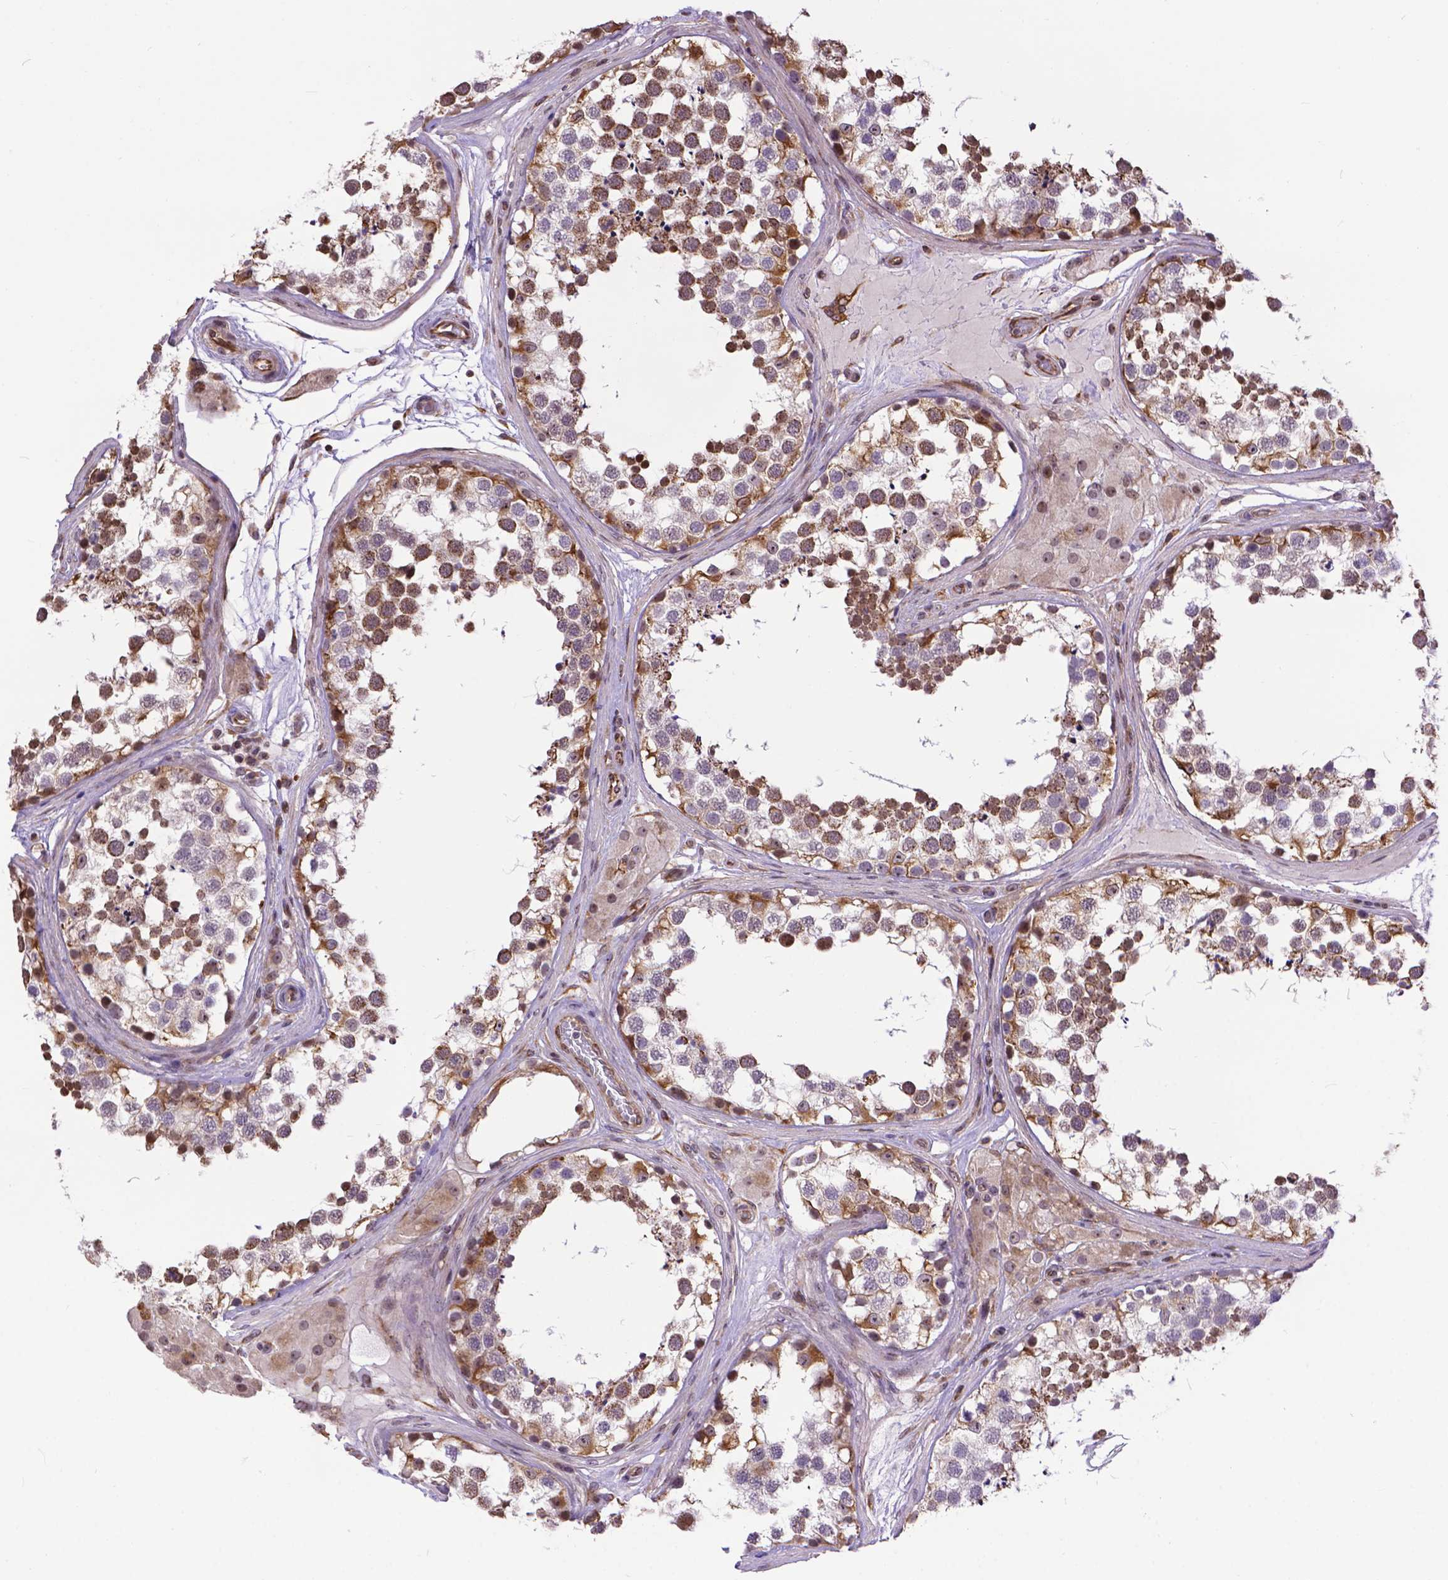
{"staining": {"intensity": "moderate", "quantity": "25%-75%", "location": "cytoplasmic/membranous"}, "tissue": "testis", "cell_type": "Cells in seminiferous ducts", "image_type": "normal", "snomed": [{"axis": "morphology", "description": "Normal tissue, NOS"}, {"axis": "morphology", "description": "Seminoma, NOS"}, {"axis": "topography", "description": "Testis"}], "caption": "Brown immunohistochemical staining in normal testis displays moderate cytoplasmic/membranous staining in approximately 25%-75% of cells in seminiferous ducts.", "gene": "TMEM135", "patient": {"sex": "male", "age": 65}}